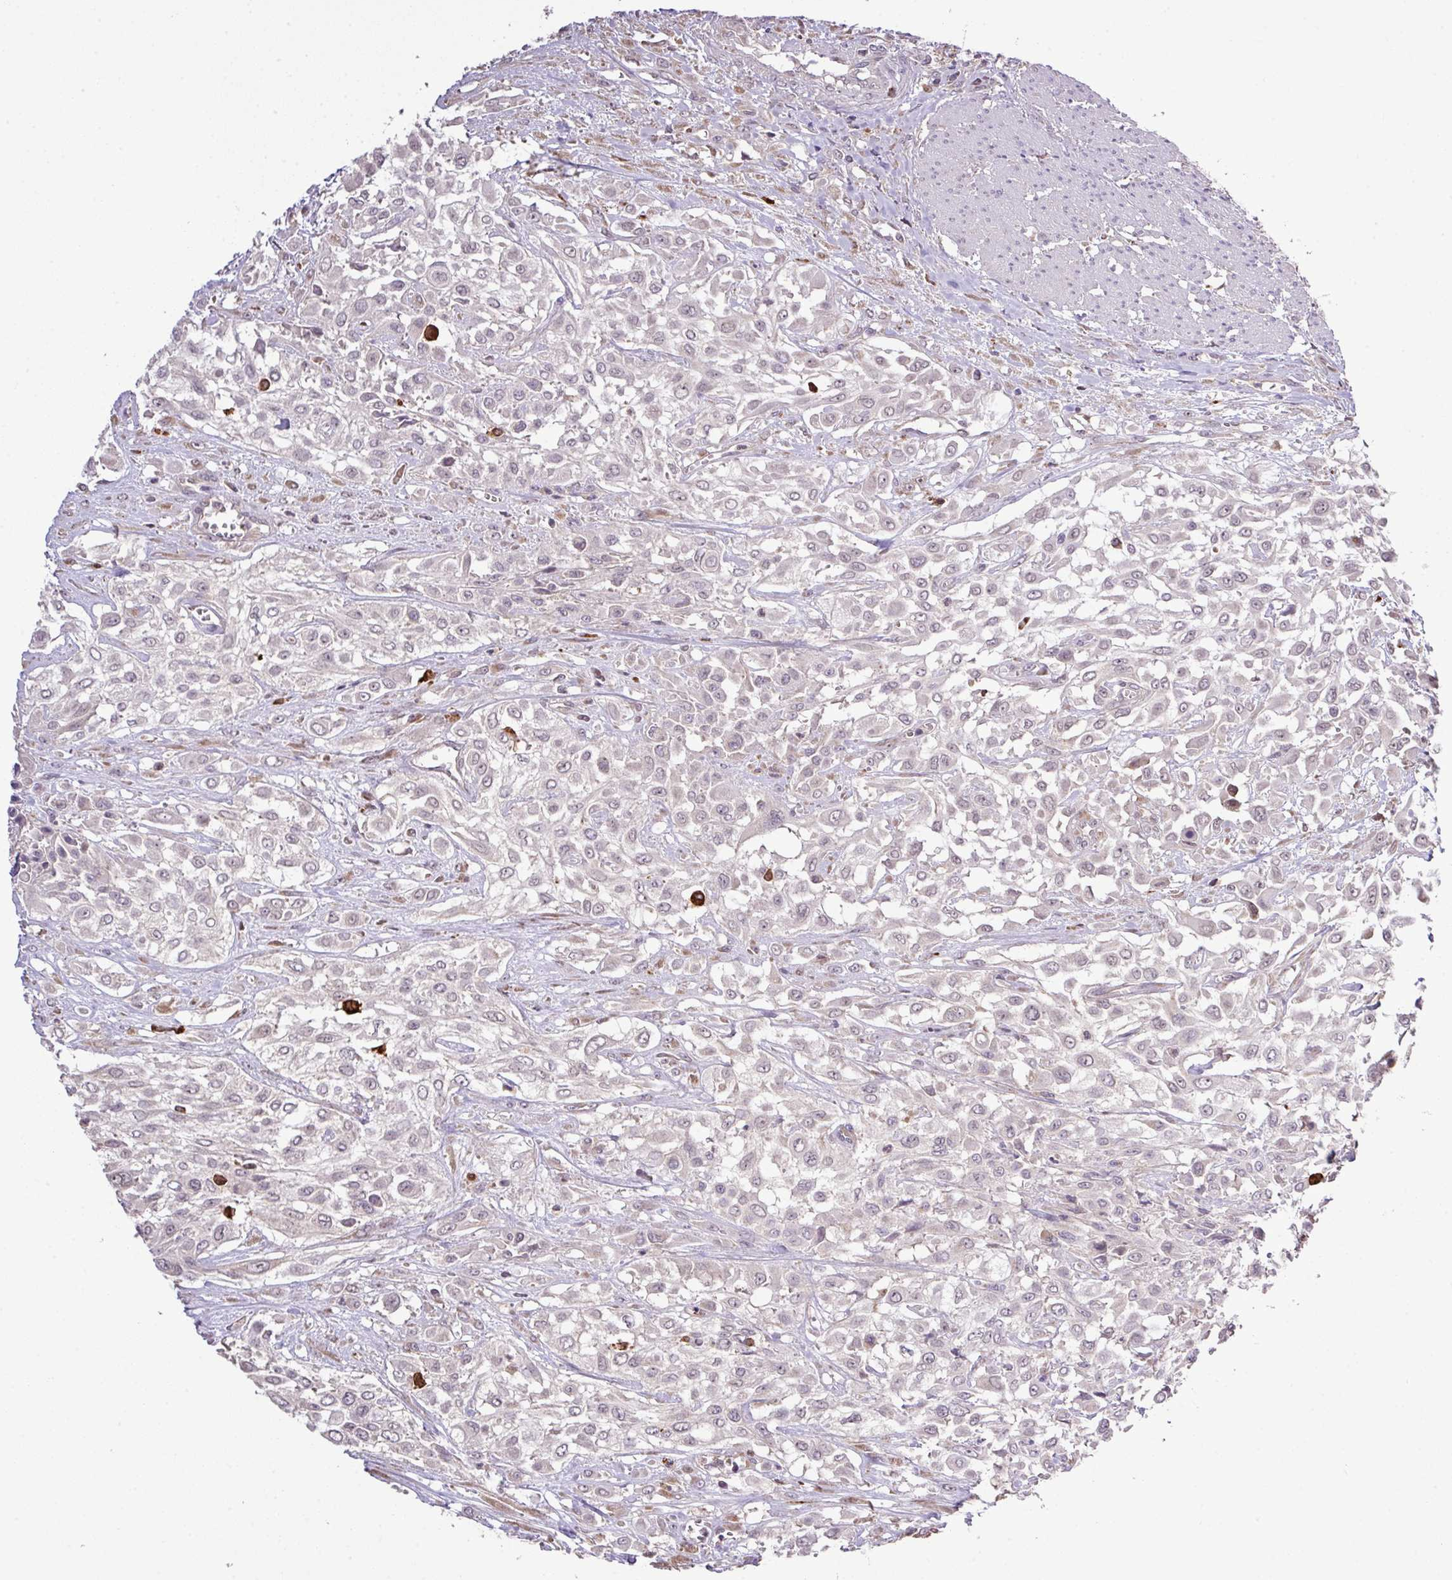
{"staining": {"intensity": "negative", "quantity": "none", "location": "none"}, "tissue": "urothelial cancer", "cell_type": "Tumor cells", "image_type": "cancer", "snomed": [{"axis": "morphology", "description": "Urothelial carcinoma, High grade"}, {"axis": "topography", "description": "Urinary bladder"}], "caption": "IHC histopathology image of neoplastic tissue: human urothelial cancer stained with DAB reveals no significant protein expression in tumor cells.", "gene": "SMCO4", "patient": {"sex": "male", "age": 57}}